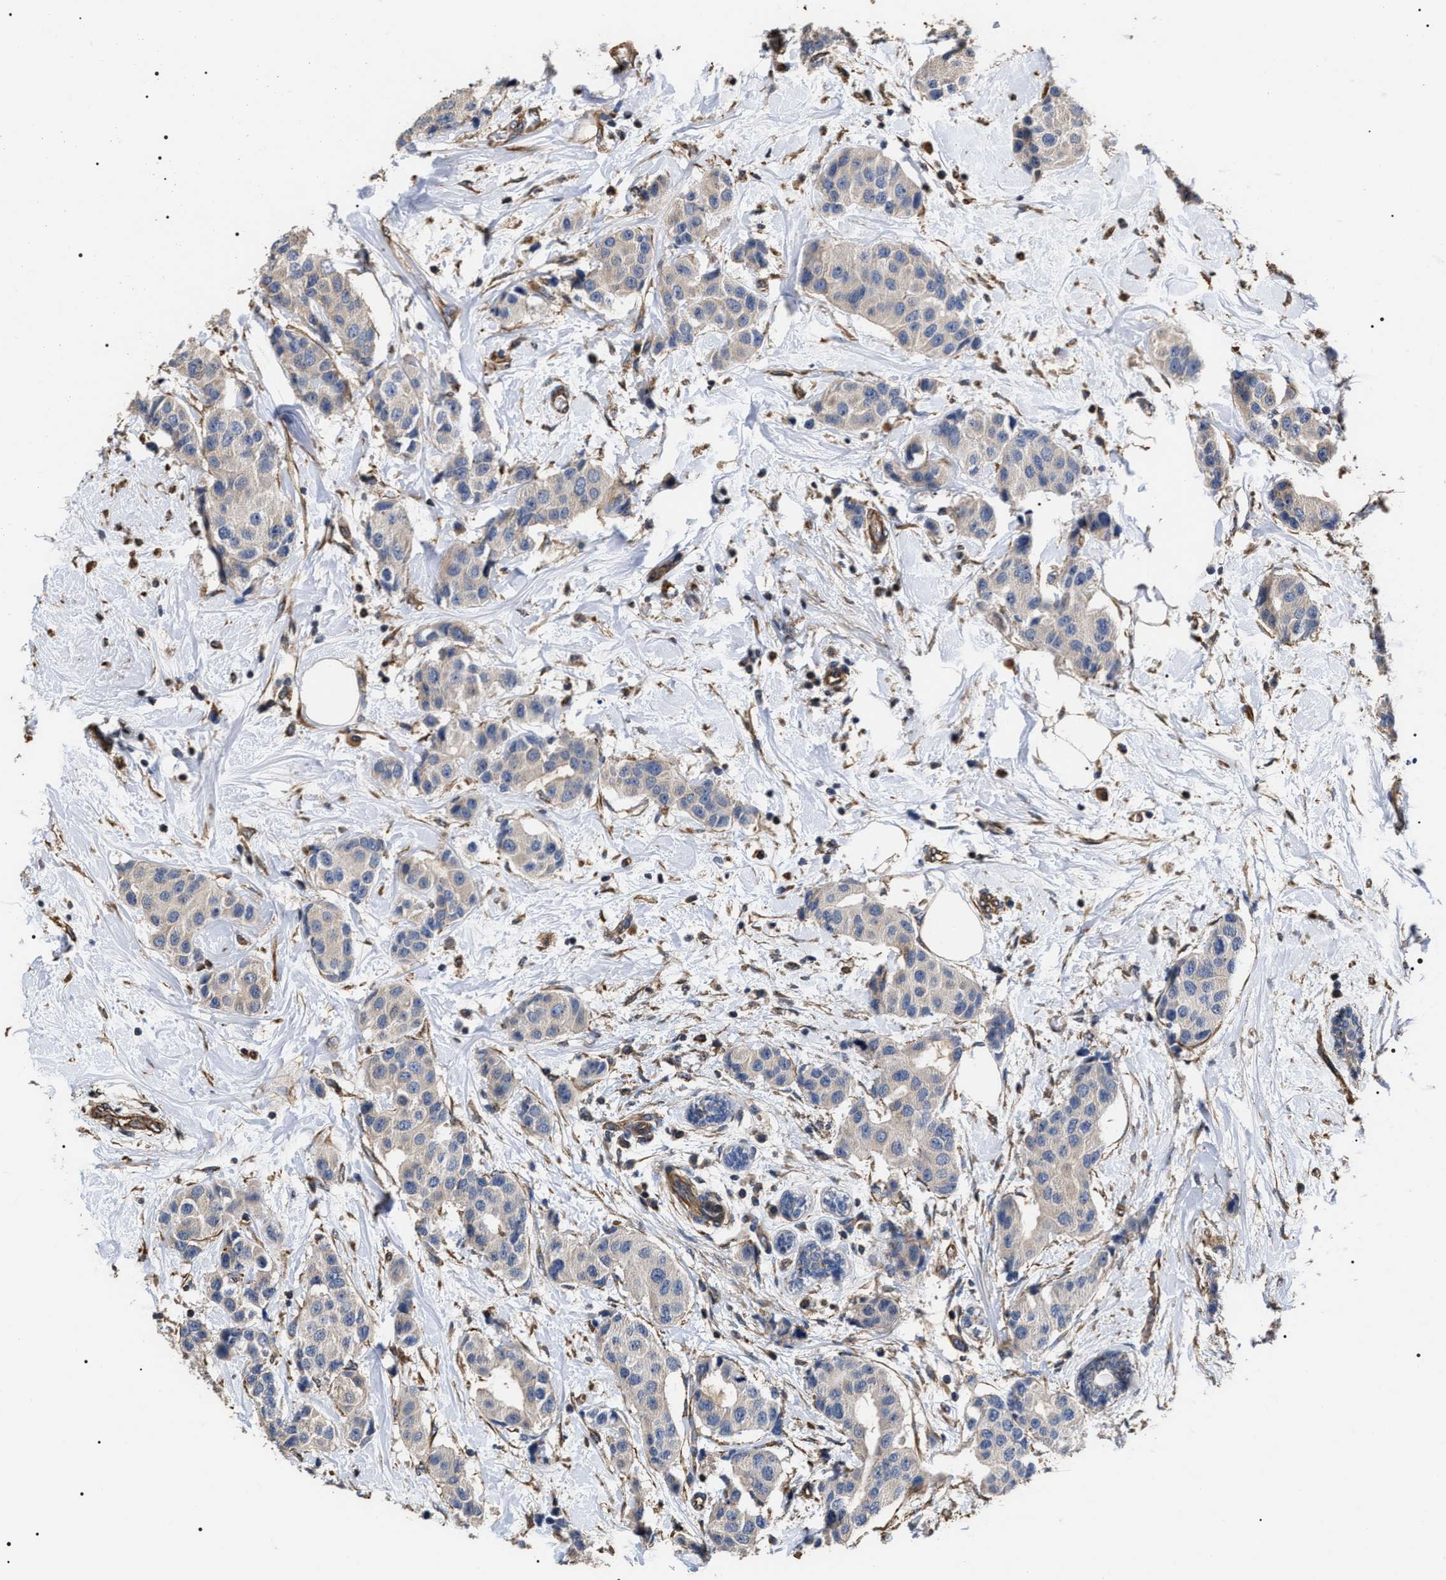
{"staining": {"intensity": "negative", "quantity": "none", "location": "none"}, "tissue": "breast cancer", "cell_type": "Tumor cells", "image_type": "cancer", "snomed": [{"axis": "morphology", "description": "Normal tissue, NOS"}, {"axis": "morphology", "description": "Duct carcinoma"}, {"axis": "topography", "description": "Breast"}], "caption": "There is no significant staining in tumor cells of breast intraductal carcinoma.", "gene": "TSPAN33", "patient": {"sex": "female", "age": 39}}